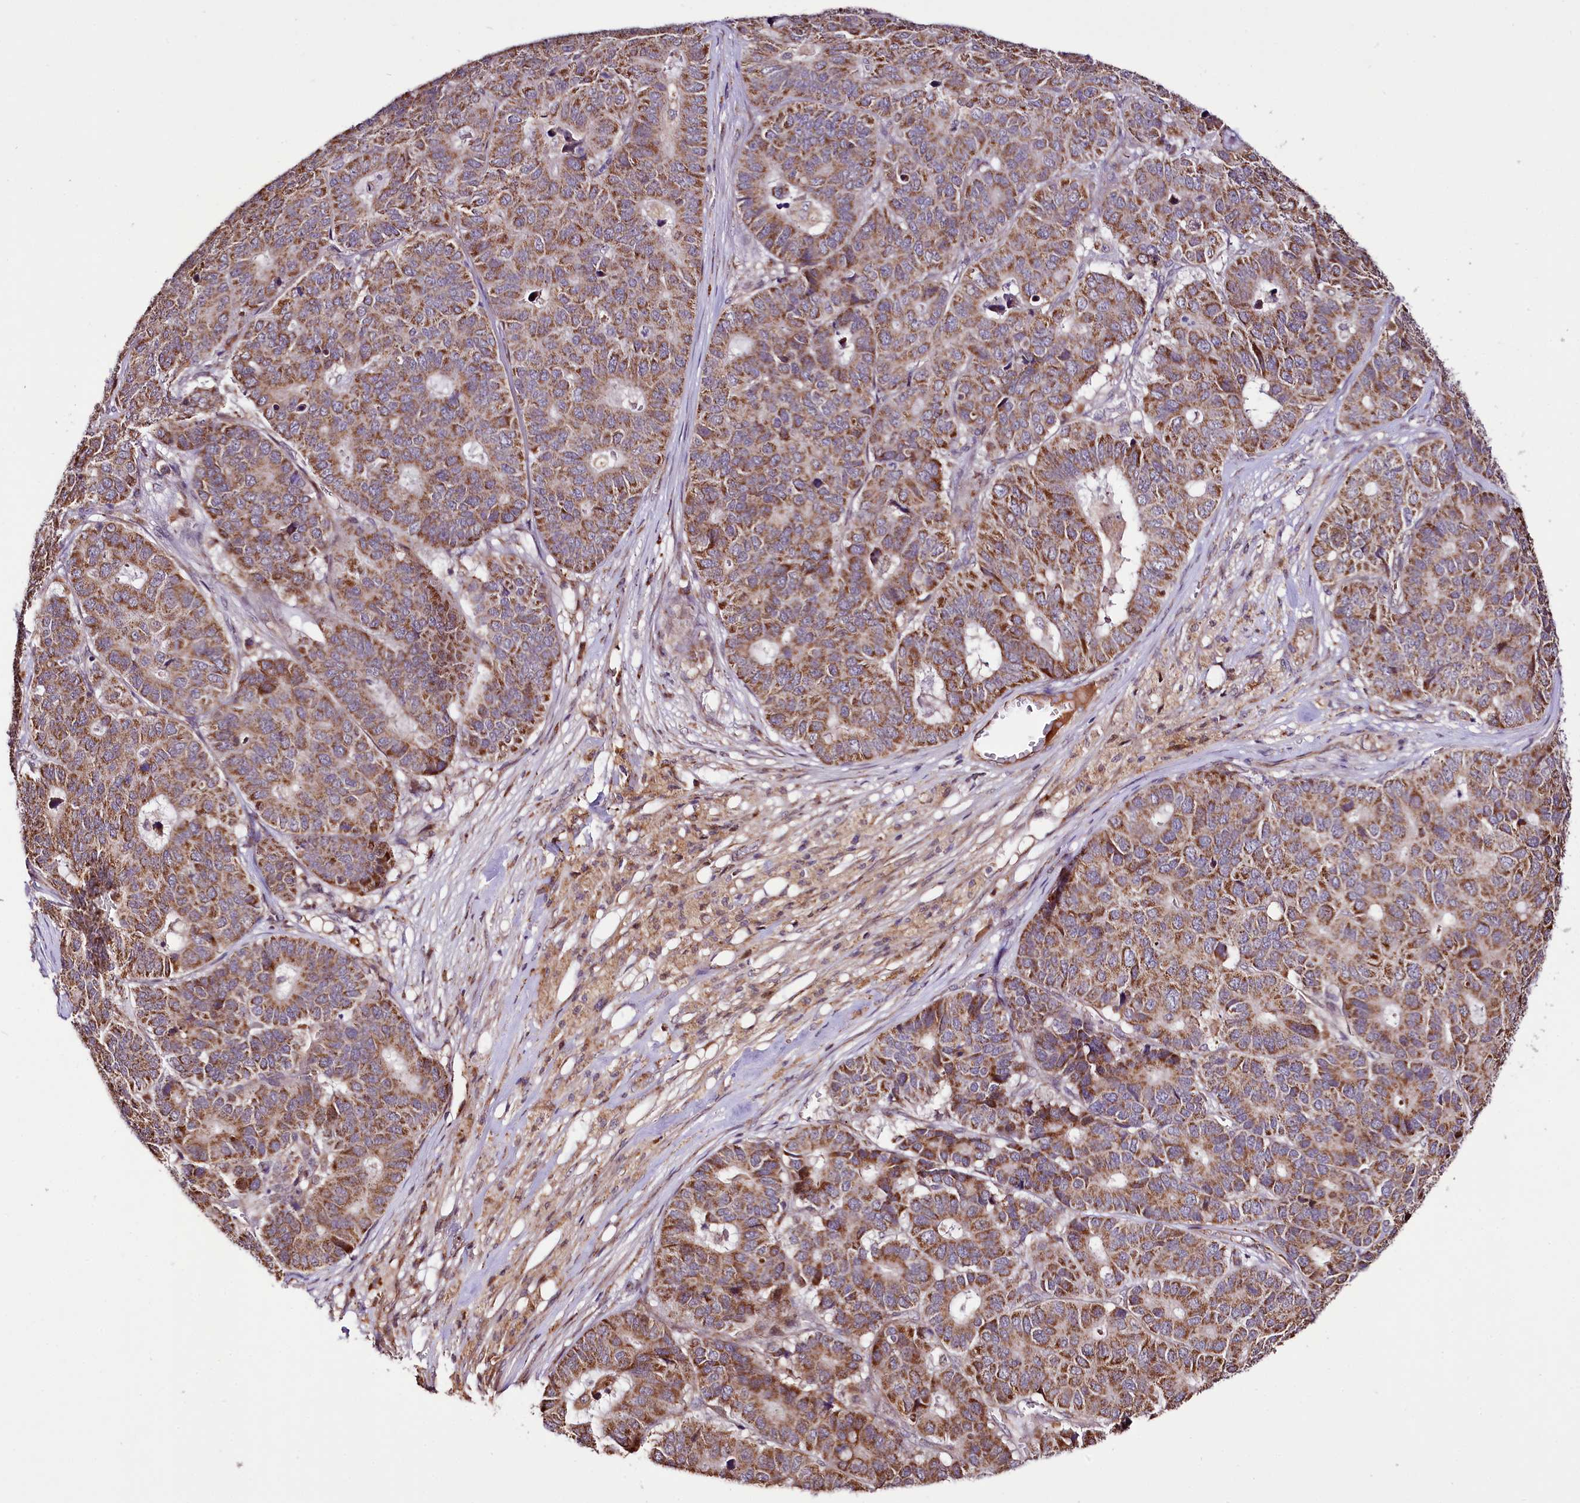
{"staining": {"intensity": "moderate", "quantity": ">75%", "location": "cytoplasmic/membranous"}, "tissue": "pancreatic cancer", "cell_type": "Tumor cells", "image_type": "cancer", "snomed": [{"axis": "morphology", "description": "Adenocarcinoma, NOS"}, {"axis": "topography", "description": "Pancreas"}], "caption": "DAB immunohistochemical staining of human adenocarcinoma (pancreatic) demonstrates moderate cytoplasmic/membranous protein staining in approximately >75% of tumor cells.", "gene": "ST7", "patient": {"sex": "male", "age": 50}}